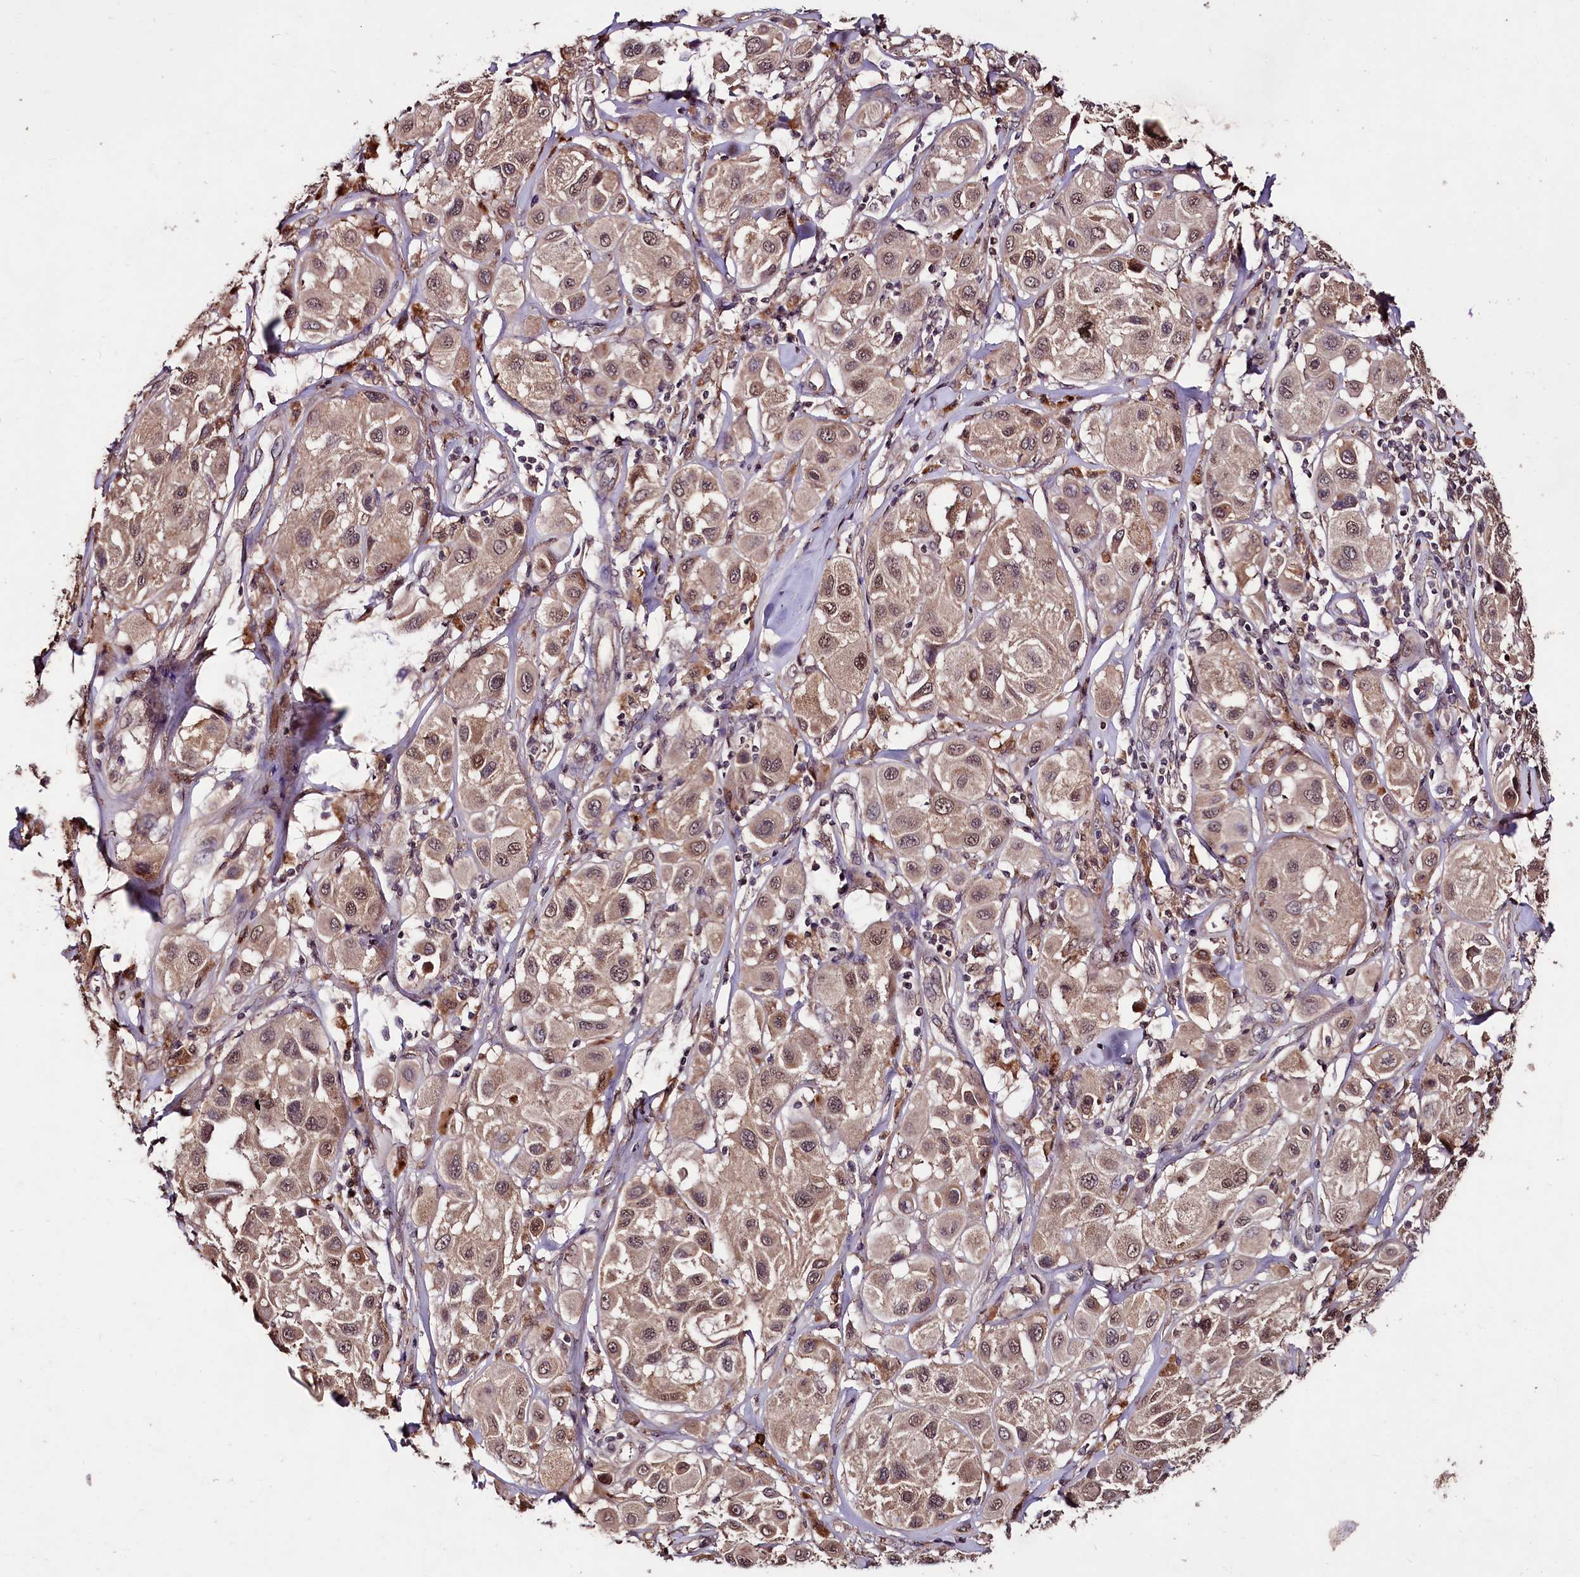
{"staining": {"intensity": "weak", "quantity": ">75%", "location": "cytoplasmic/membranous,nuclear"}, "tissue": "melanoma", "cell_type": "Tumor cells", "image_type": "cancer", "snomed": [{"axis": "morphology", "description": "Malignant melanoma, Metastatic site"}, {"axis": "topography", "description": "Skin"}], "caption": "Brown immunohistochemical staining in melanoma exhibits weak cytoplasmic/membranous and nuclear staining in about >75% of tumor cells.", "gene": "KLRB1", "patient": {"sex": "male", "age": 41}}